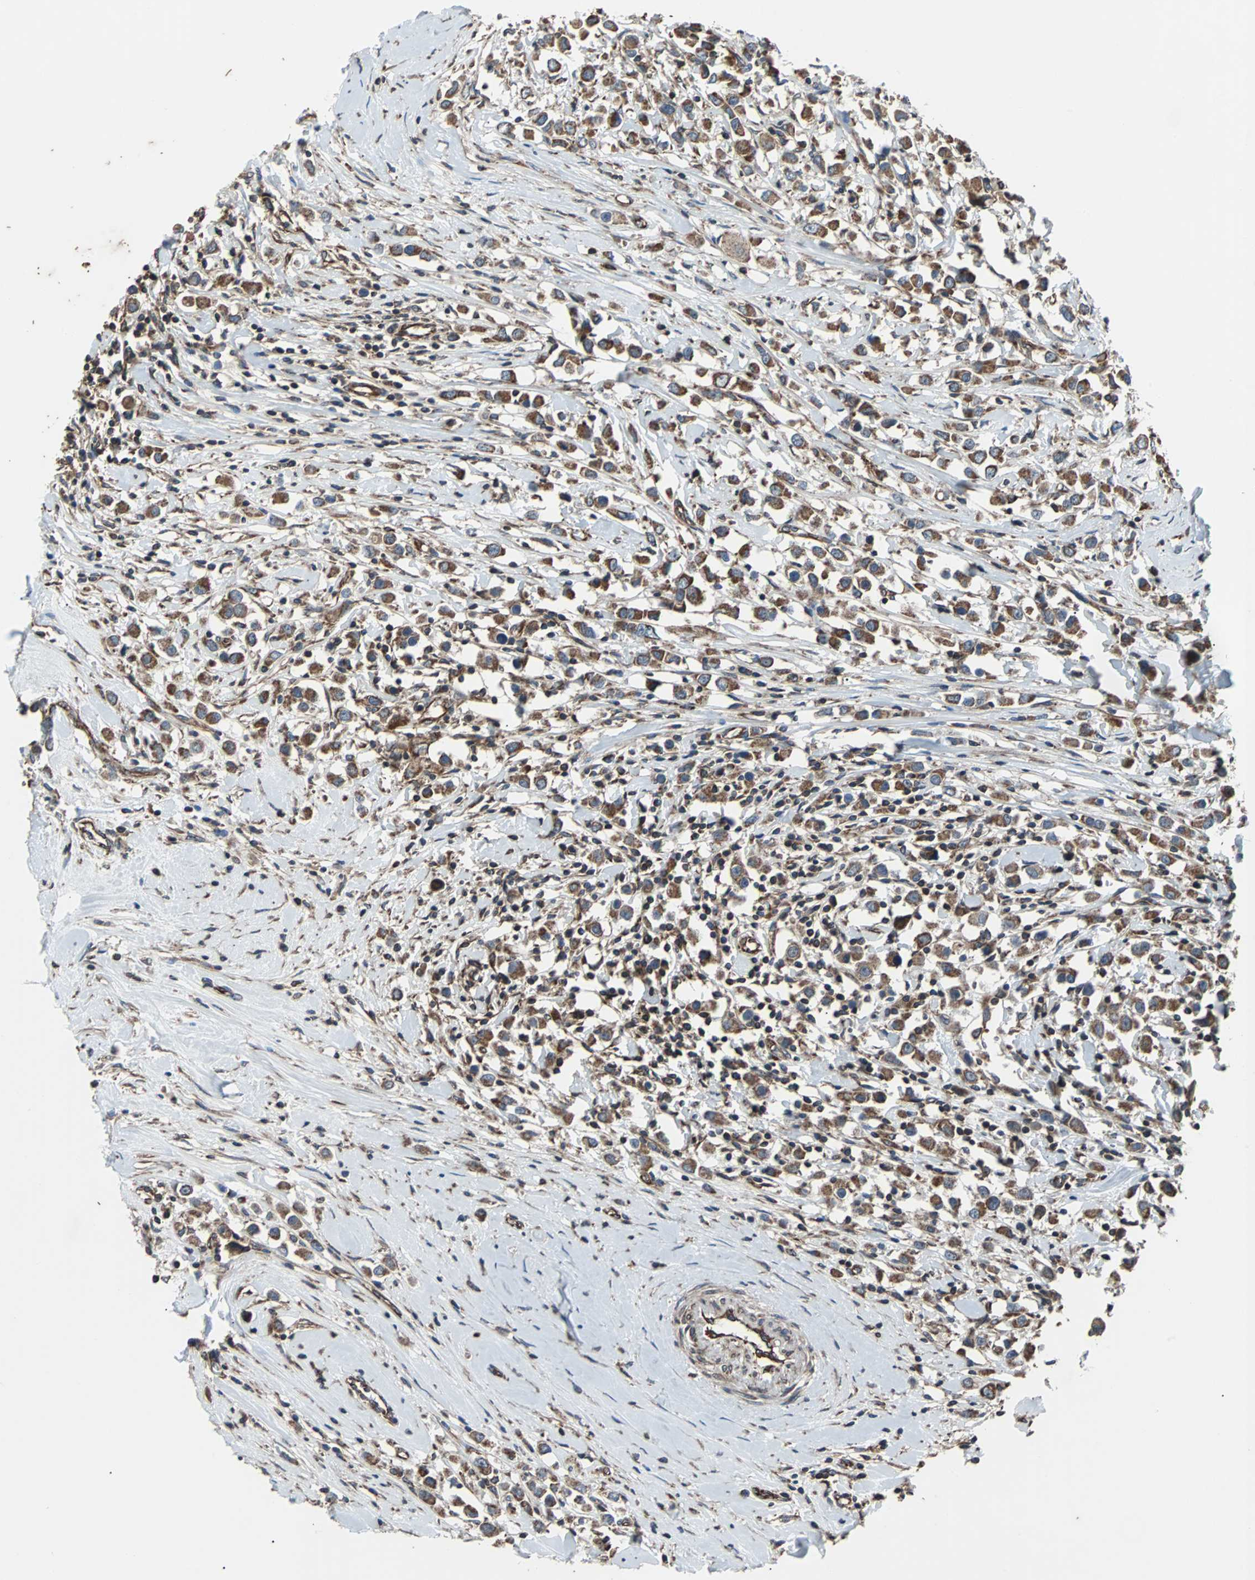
{"staining": {"intensity": "moderate", "quantity": ">75%", "location": "cytoplasmic/membranous"}, "tissue": "breast cancer", "cell_type": "Tumor cells", "image_type": "cancer", "snomed": [{"axis": "morphology", "description": "Duct carcinoma"}, {"axis": "topography", "description": "Breast"}], "caption": "Human breast infiltrating ductal carcinoma stained with a brown dye reveals moderate cytoplasmic/membranous positive expression in about >75% of tumor cells.", "gene": "ACTR3", "patient": {"sex": "female", "age": 61}}